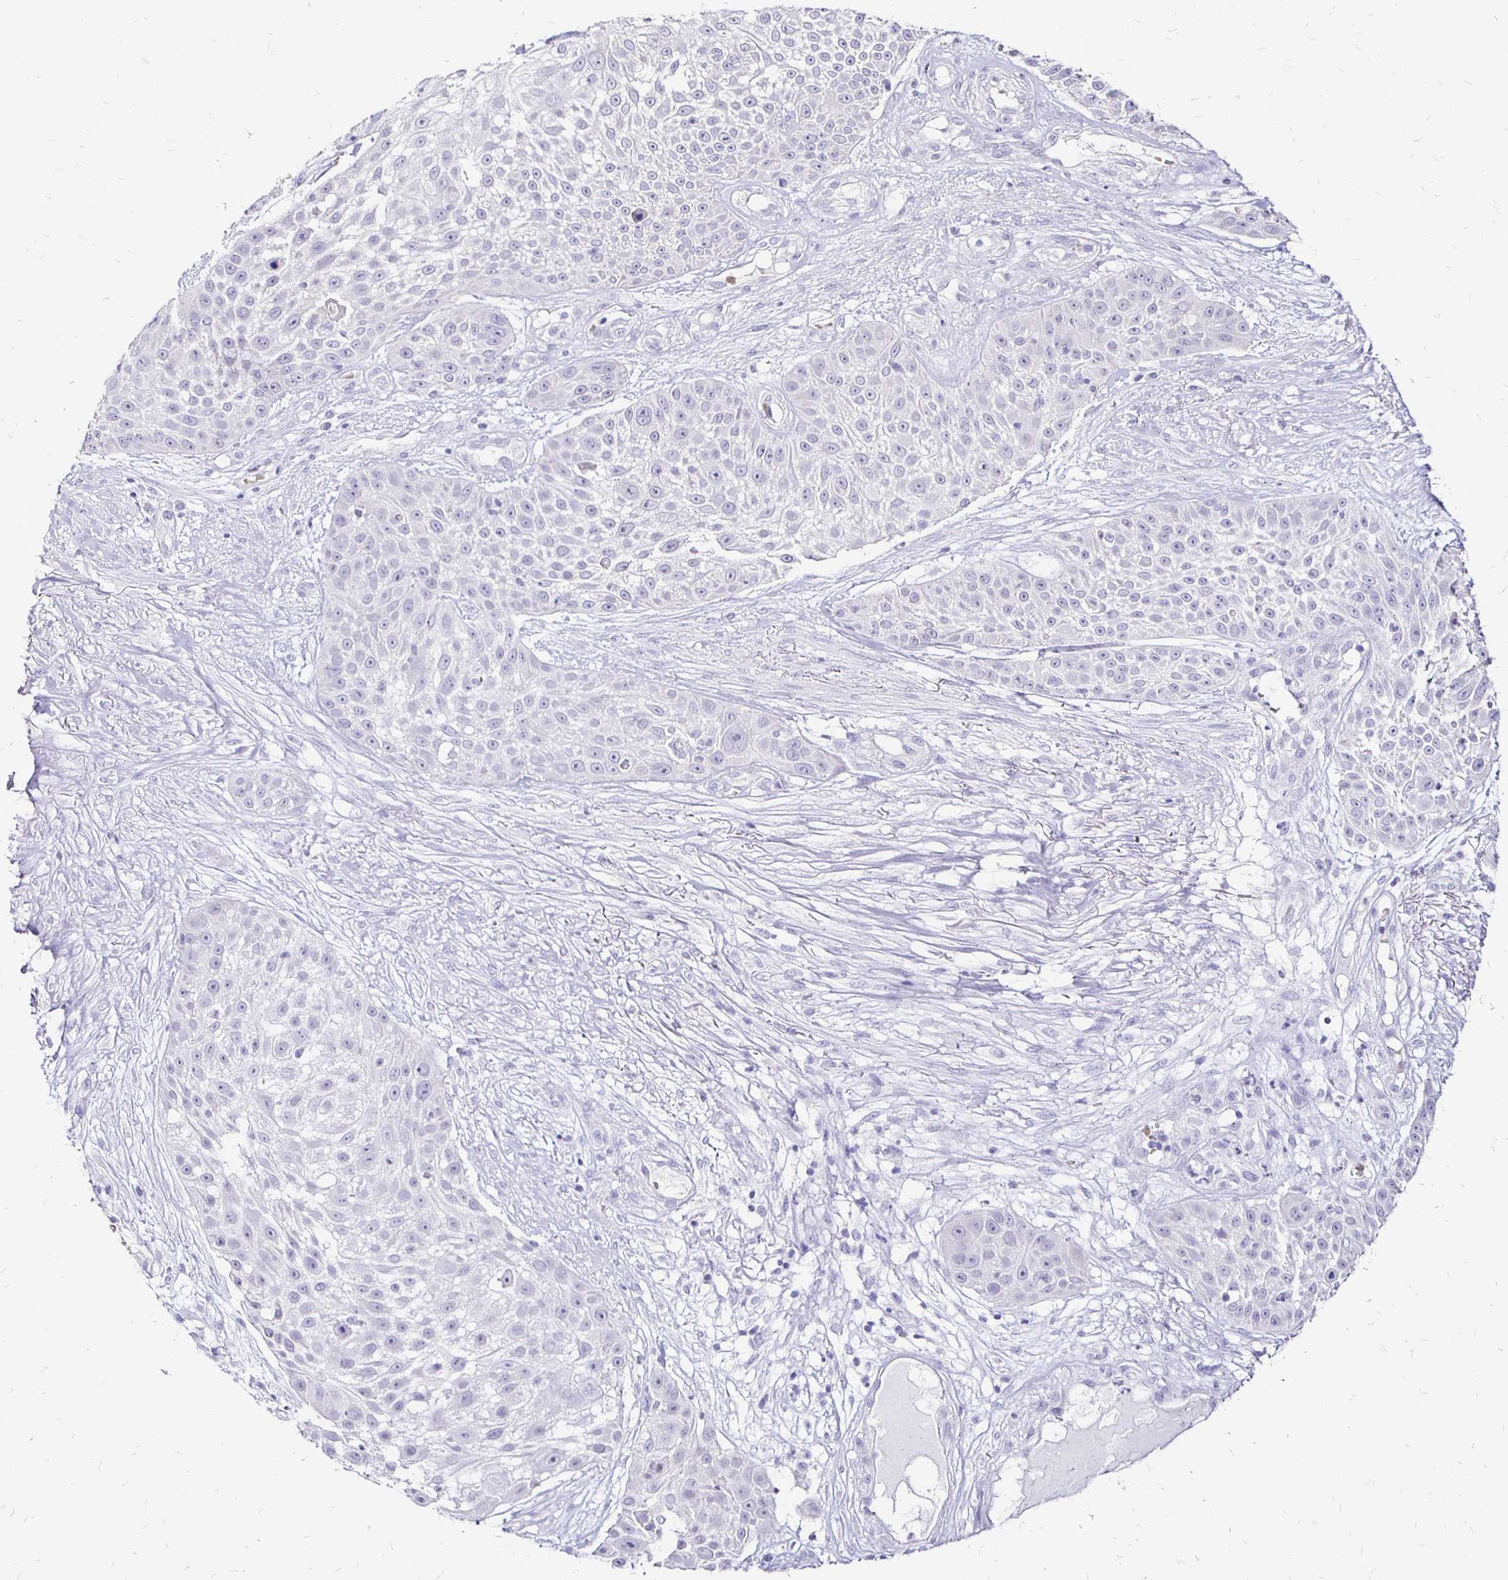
{"staining": {"intensity": "negative", "quantity": "none", "location": "none"}, "tissue": "skin cancer", "cell_type": "Tumor cells", "image_type": "cancer", "snomed": [{"axis": "morphology", "description": "Squamous cell carcinoma, NOS"}, {"axis": "topography", "description": "Skin"}], "caption": "Squamous cell carcinoma (skin) was stained to show a protein in brown. There is no significant positivity in tumor cells. The staining was performed using DAB (3,3'-diaminobenzidine) to visualize the protein expression in brown, while the nuclei were stained in blue with hematoxylin (Magnification: 20x).", "gene": "IRGC", "patient": {"sex": "female", "age": 86}}